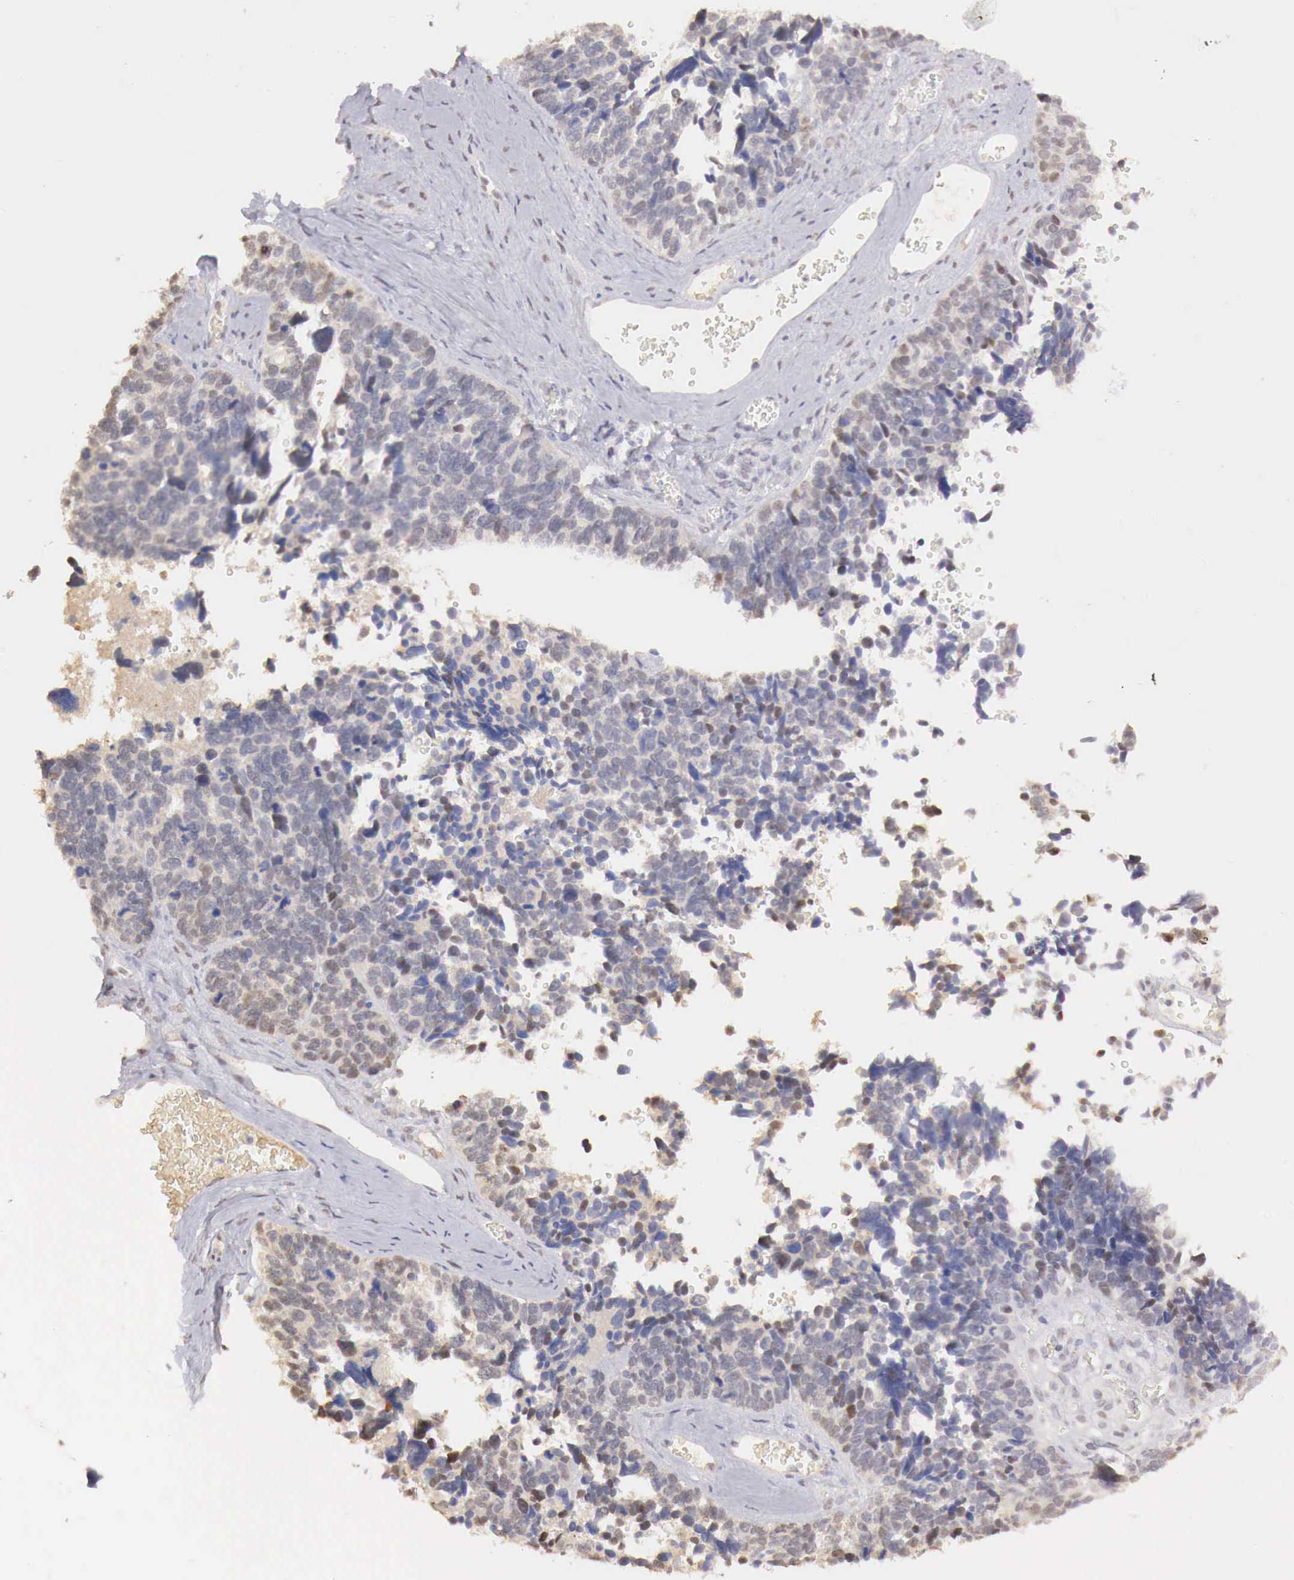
{"staining": {"intensity": "weak", "quantity": "25%-75%", "location": "nuclear"}, "tissue": "ovarian cancer", "cell_type": "Tumor cells", "image_type": "cancer", "snomed": [{"axis": "morphology", "description": "Cystadenocarcinoma, serous, NOS"}, {"axis": "topography", "description": "Ovary"}], "caption": "The immunohistochemical stain highlights weak nuclear positivity in tumor cells of ovarian cancer tissue.", "gene": "UBA1", "patient": {"sex": "female", "age": 77}}